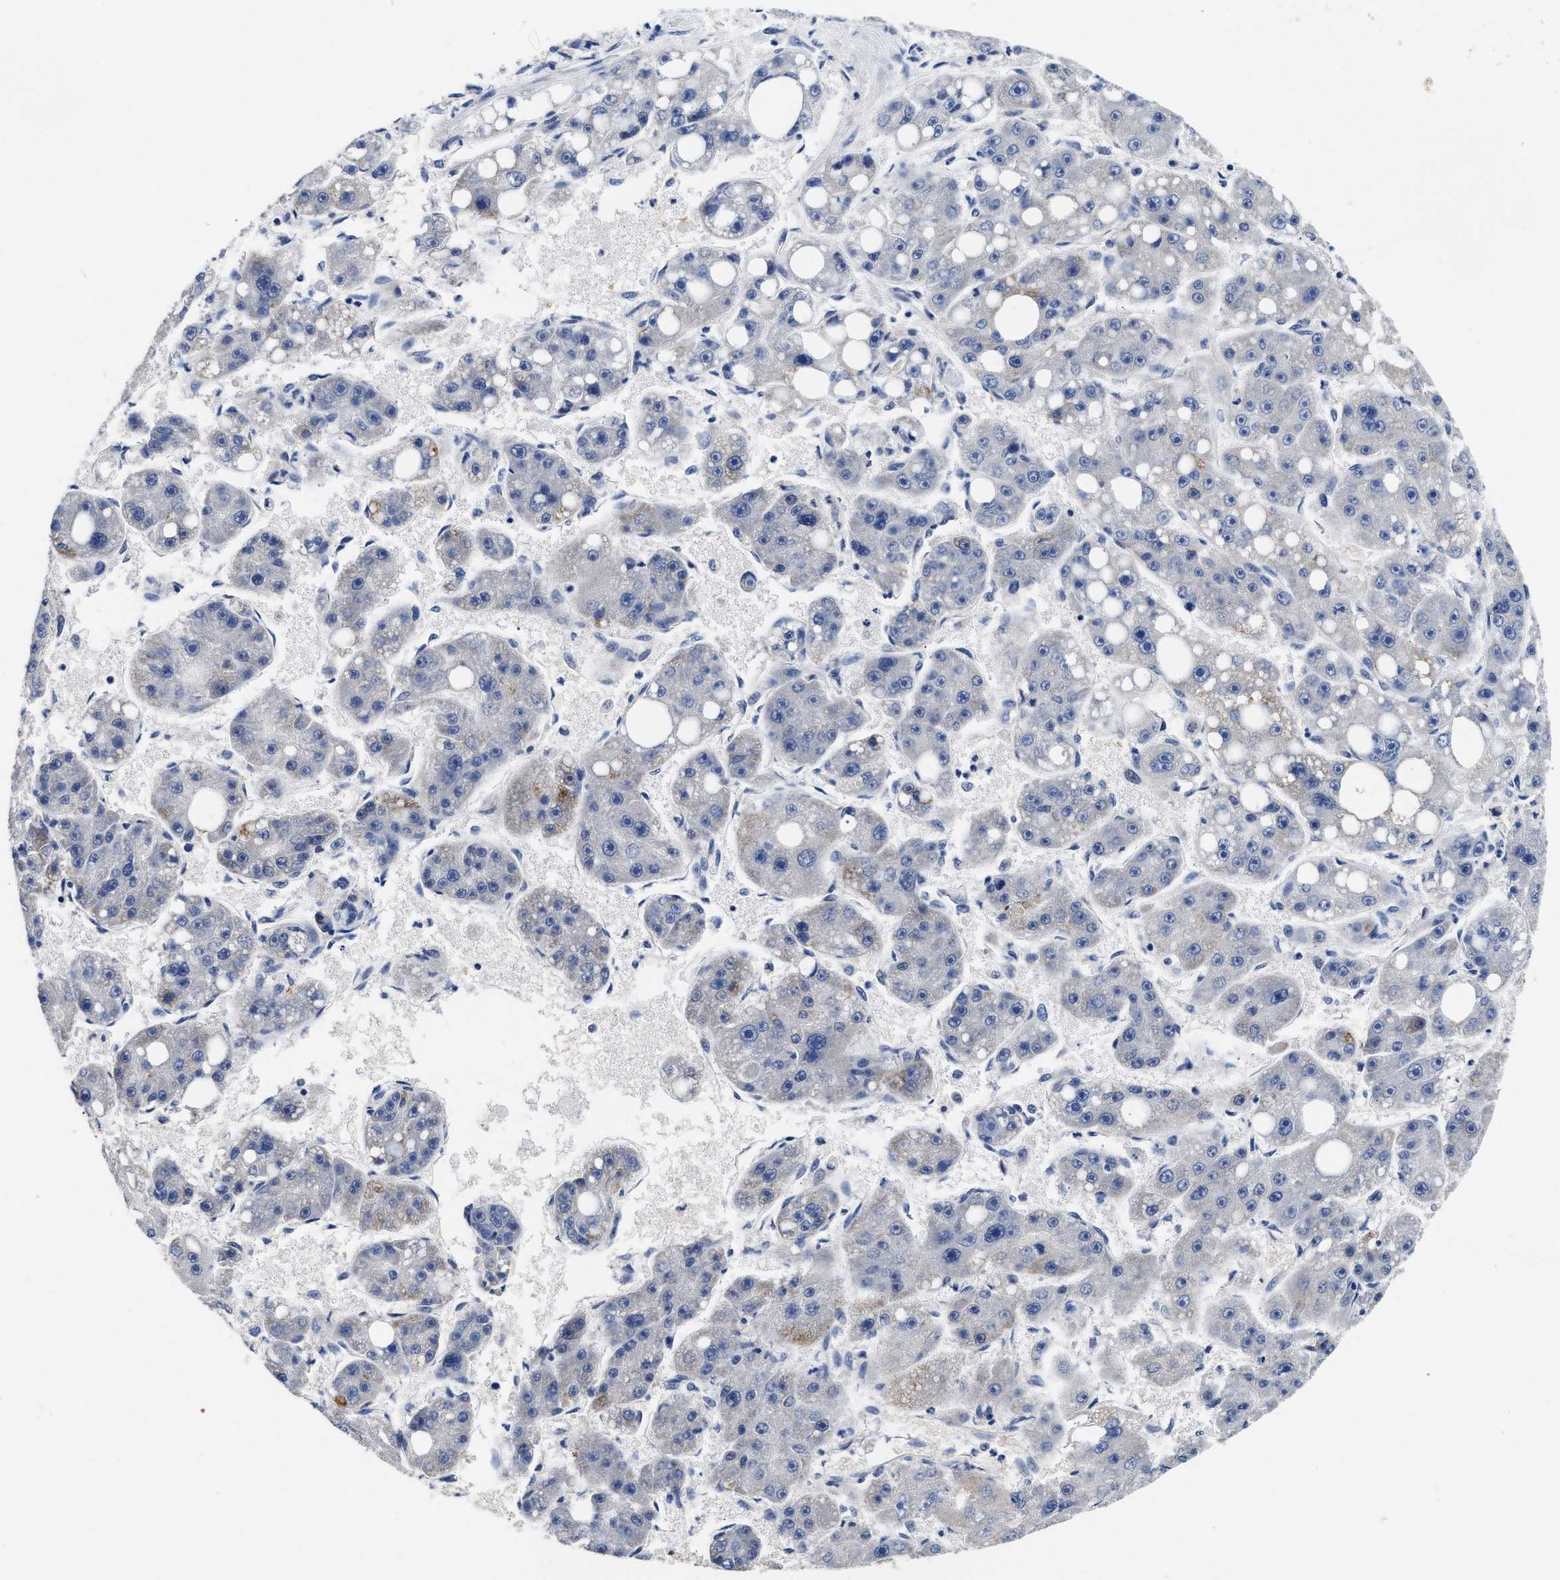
{"staining": {"intensity": "negative", "quantity": "none", "location": "none"}, "tissue": "liver cancer", "cell_type": "Tumor cells", "image_type": "cancer", "snomed": [{"axis": "morphology", "description": "Carcinoma, Hepatocellular, NOS"}, {"axis": "topography", "description": "Liver"}], "caption": "Liver hepatocellular carcinoma was stained to show a protein in brown. There is no significant expression in tumor cells.", "gene": "RINT1", "patient": {"sex": "female", "age": 61}}